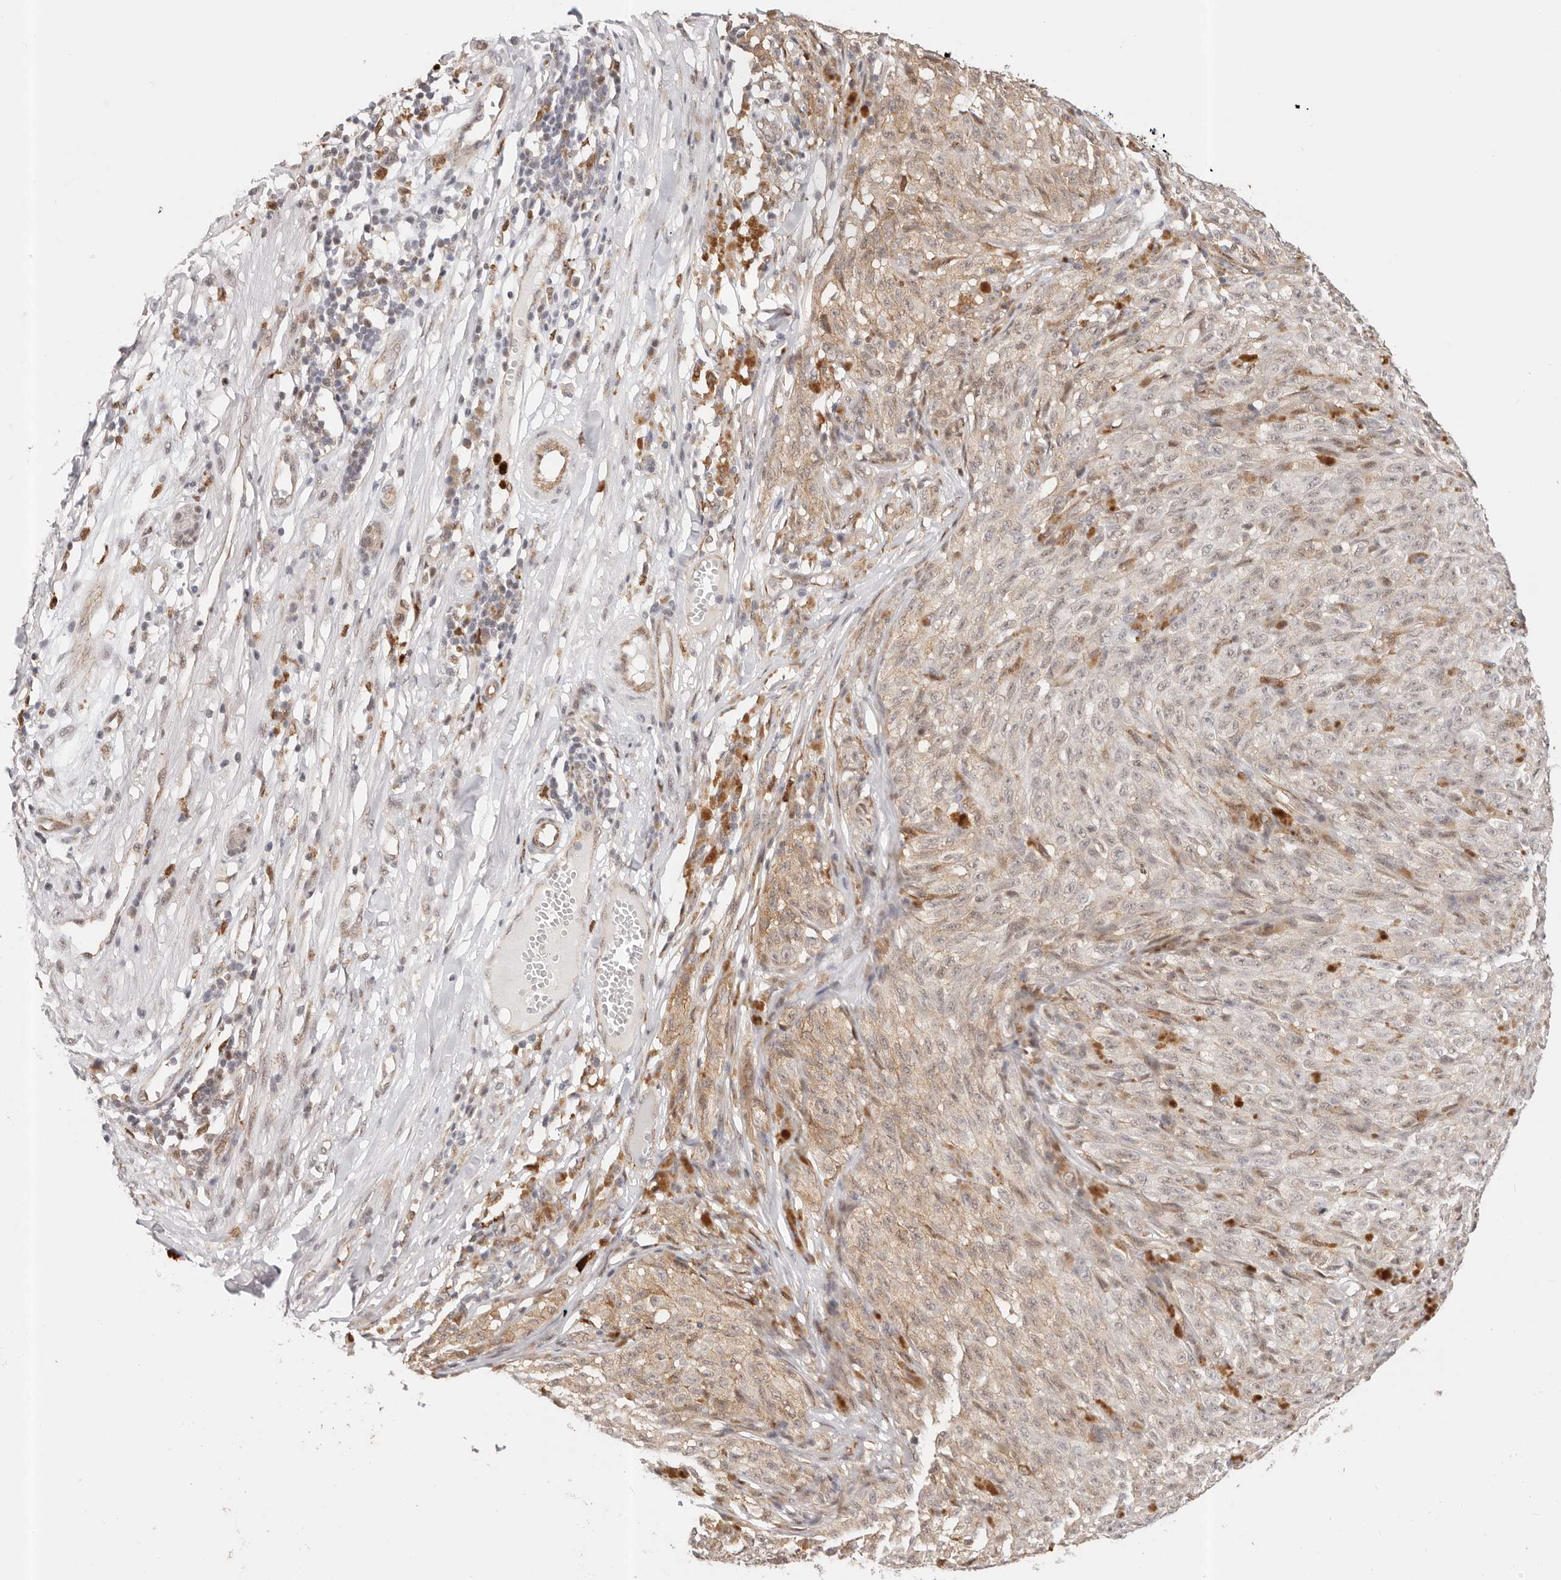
{"staining": {"intensity": "weak", "quantity": ">75%", "location": "cytoplasmic/membranous"}, "tissue": "melanoma", "cell_type": "Tumor cells", "image_type": "cancer", "snomed": [{"axis": "morphology", "description": "Malignant melanoma, NOS"}, {"axis": "topography", "description": "Skin"}], "caption": "Weak cytoplasmic/membranous protein positivity is appreciated in approximately >75% of tumor cells in melanoma.", "gene": "AFDN", "patient": {"sex": "female", "age": 82}}